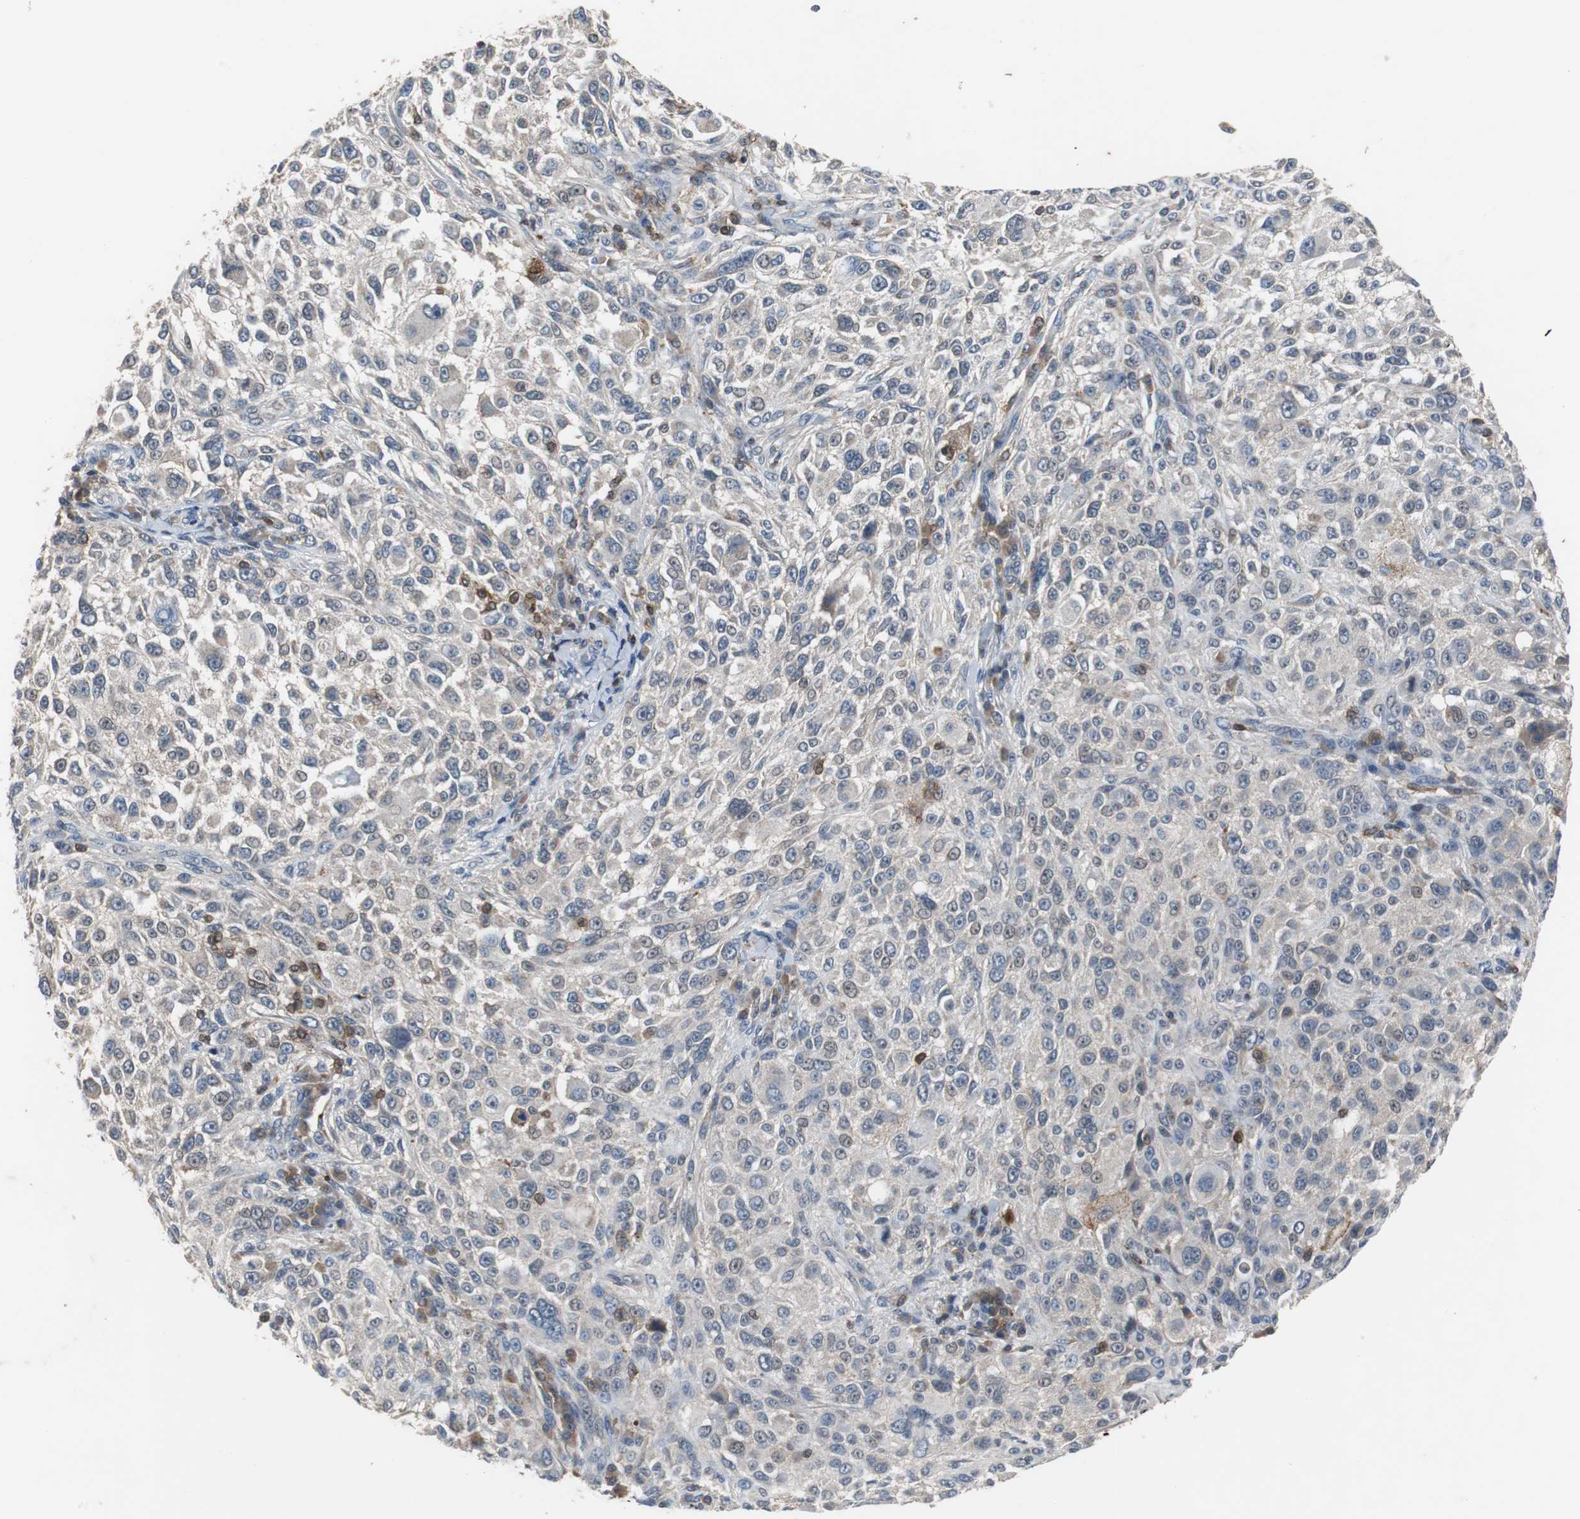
{"staining": {"intensity": "weak", "quantity": "25%-75%", "location": "cytoplasmic/membranous"}, "tissue": "melanoma", "cell_type": "Tumor cells", "image_type": "cancer", "snomed": [{"axis": "morphology", "description": "Necrosis, NOS"}, {"axis": "morphology", "description": "Malignant melanoma, NOS"}, {"axis": "topography", "description": "Skin"}], "caption": "Immunohistochemical staining of melanoma demonstrates low levels of weak cytoplasmic/membranous protein staining in about 25%-75% of tumor cells.", "gene": "CALB2", "patient": {"sex": "female", "age": 87}}